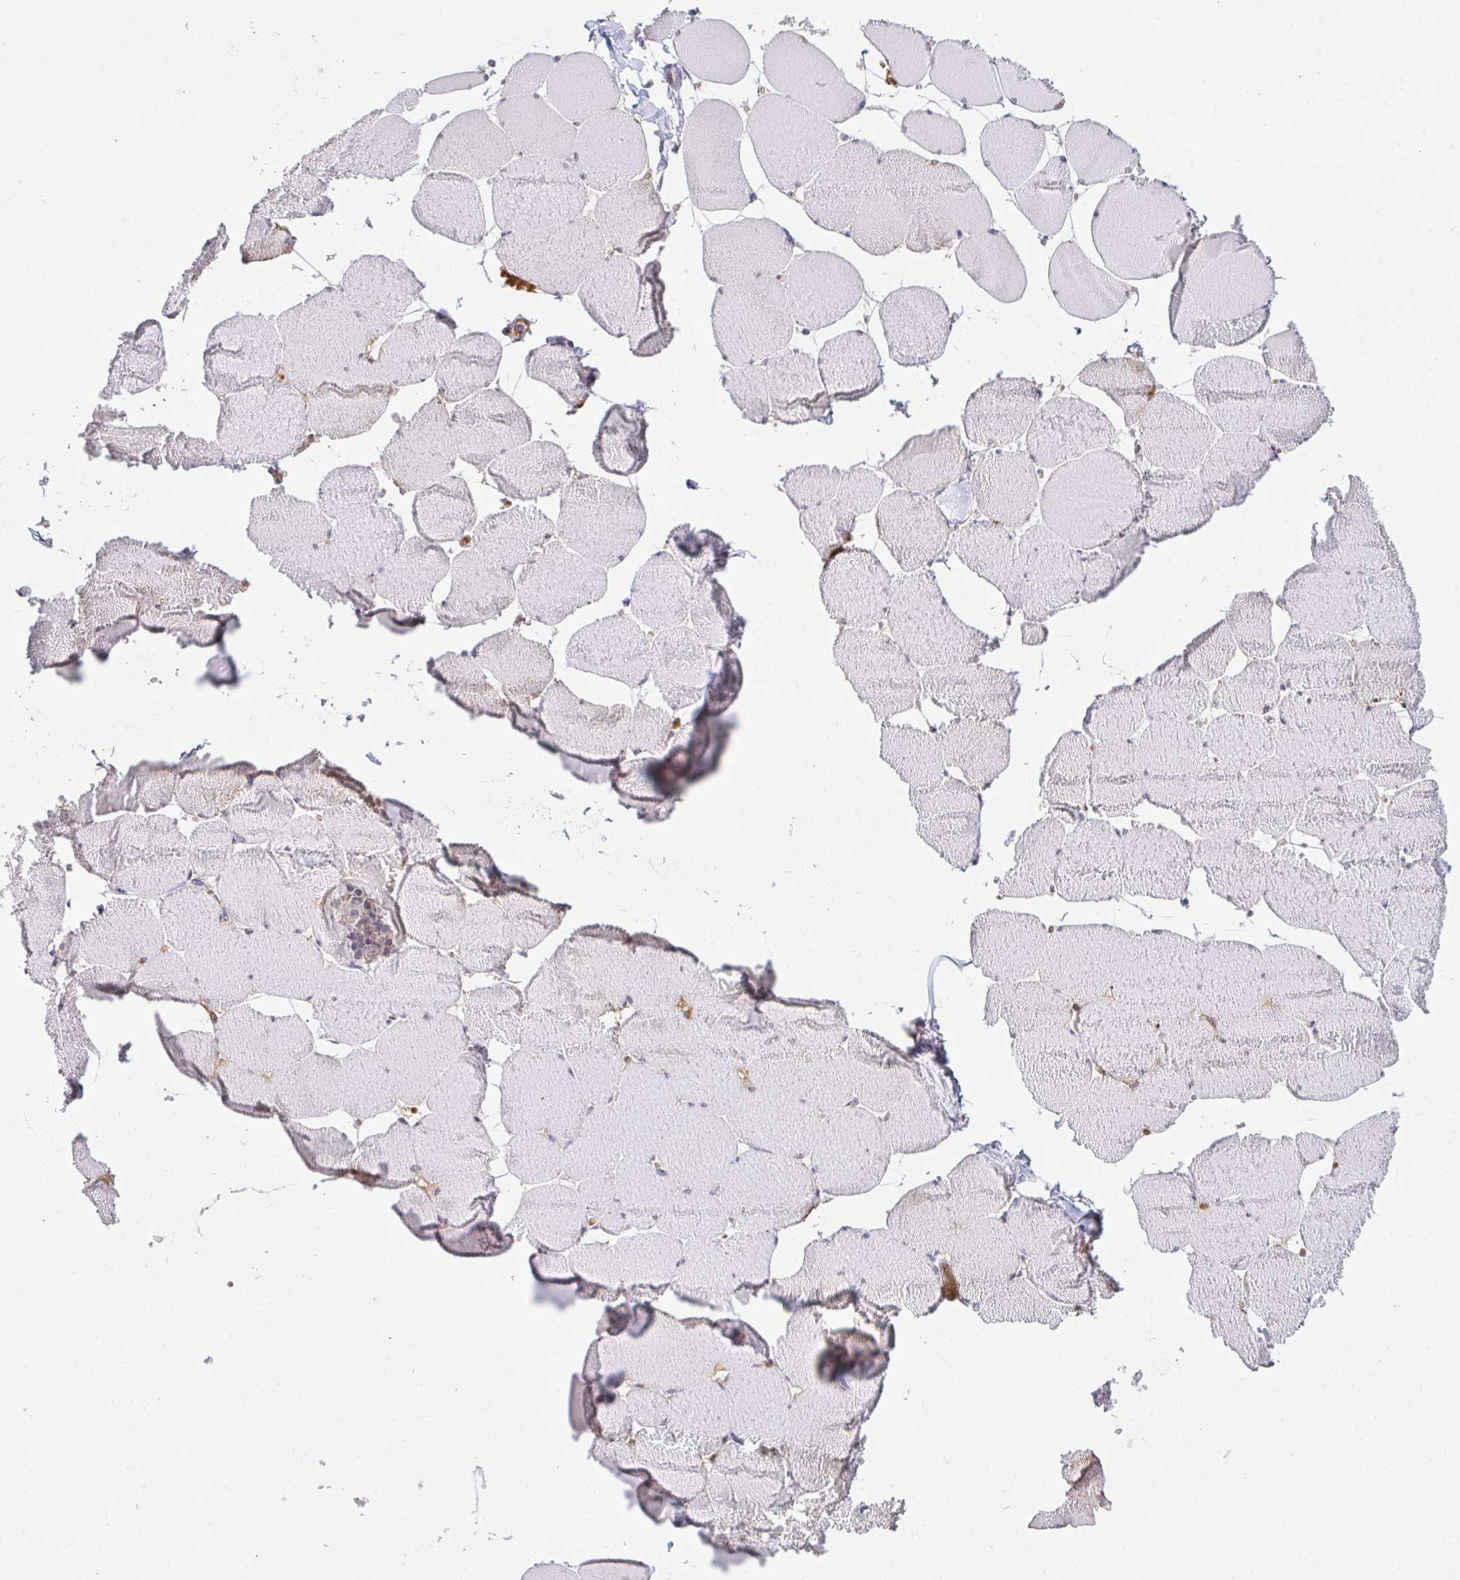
{"staining": {"intensity": "negative", "quantity": "none", "location": "none"}, "tissue": "skeletal muscle", "cell_type": "Myocytes", "image_type": "normal", "snomed": [{"axis": "morphology", "description": "Normal tissue, NOS"}, {"axis": "topography", "description": "Skeletal muscle"}], "caption": "DAB immunohistochemical staining of normal human skeletal muscle shows no significant positivity in myocytes.", "gene": "DSCAML1", "patient": {"sex": "female", "age": 75}}